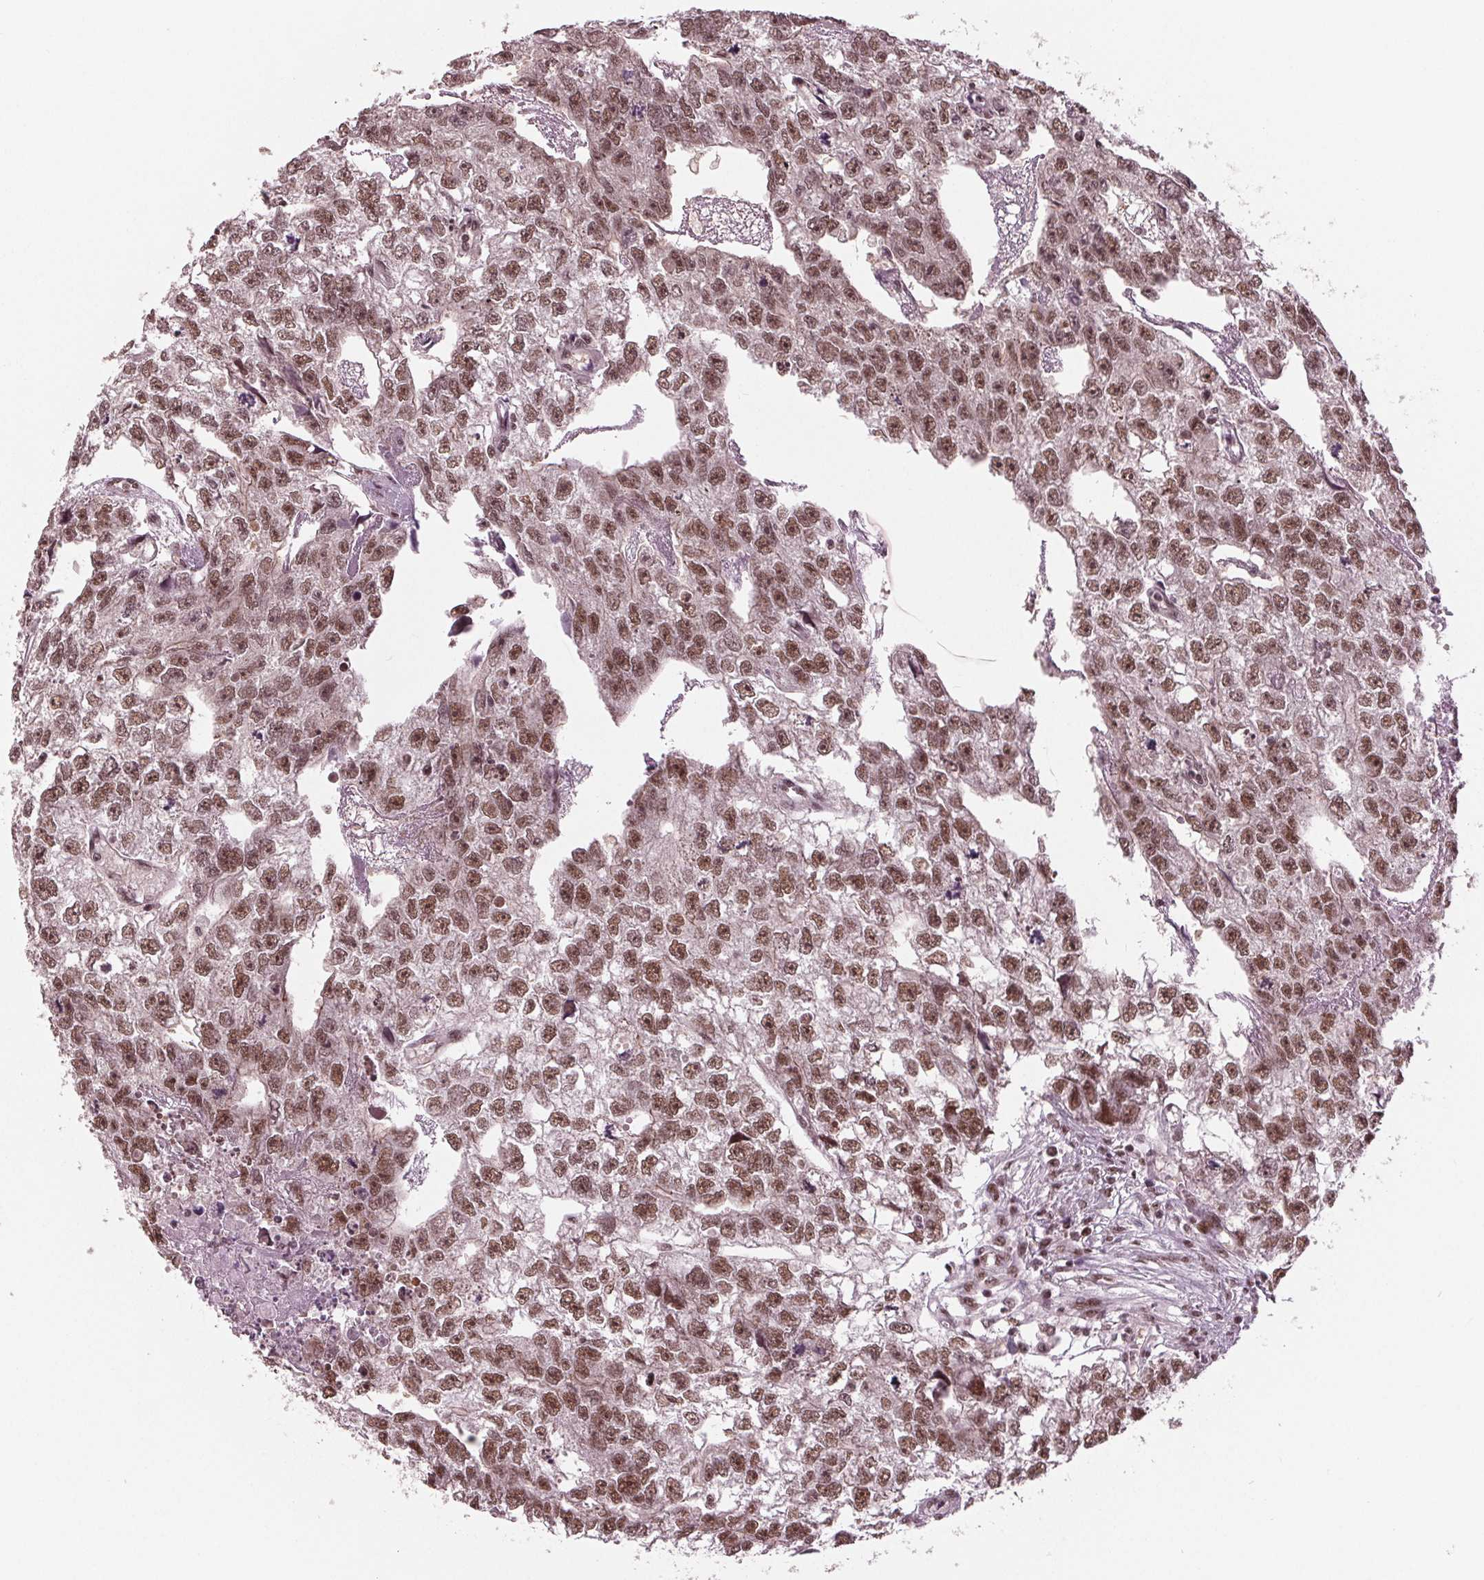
{"staining": {"intensity": "moderate", "quantity": ">75%", "location": "nuclear"}, "tissue": "testis cancer", "cell_type": "Tumor cells", "image_type": "cancer", "snomed": [{"axis": "morphology", "description": "Carcinoma, Embryonal, NOS"}, {"axis": "morphology", "description": "Teratoma, malignant, NOS"}, {"axis": "topography", "description": "Testis"}], "caption": "High-power microscopy captured an immunohistochemistry (IHC) image of teratoma (malignant) (testis), revealing moderate nuclear expression in about >75% of tumor cells.", "gene": "LSM2", "patient": {"sex": "male", "age": 44}}